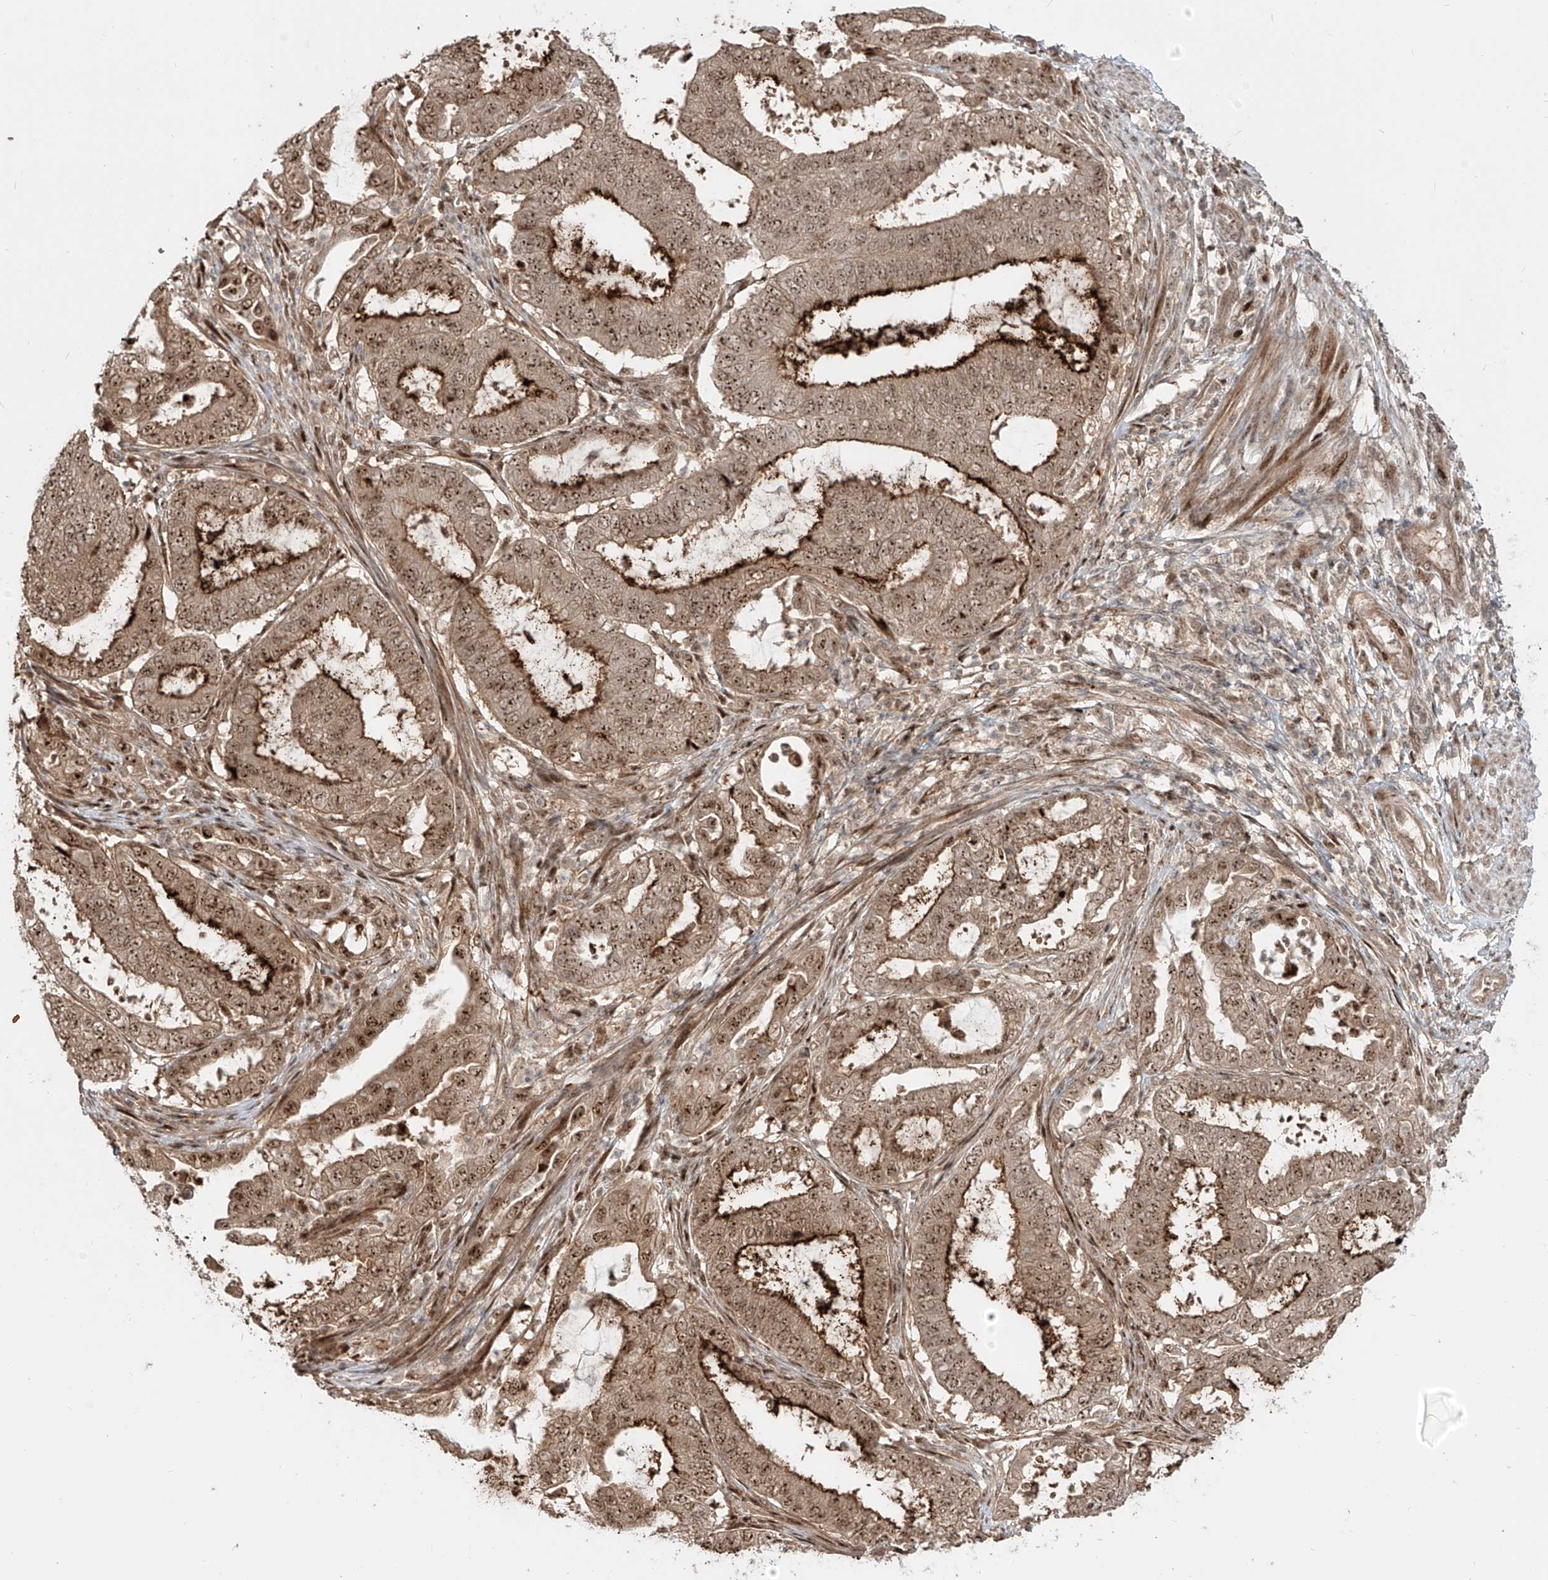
{"staining": {"intensity": "moderate", "quantity": ">75%", "location": "cytoplasmic/membranous,nuclear"}, "tissue": "endometrial cancer", "cell_type": "Tumor cells", "image_type": "cancer", "snomed": [{"axis": "morphology", "description": "Adenocarcinoma, NOS"}, {"axis": "topography", "description": "Endometrium"}], "caption": "An IHC image of tumor tissue is shown. Protein staining in brown labels moderate cytoplasmic/membranous and nuclear positivity in endometrial adenocarcinoma within tumor cells. Nuclei are stained in blue.", "gene": "ZNF710", "patient": {"sex": "female", "age": 51}}